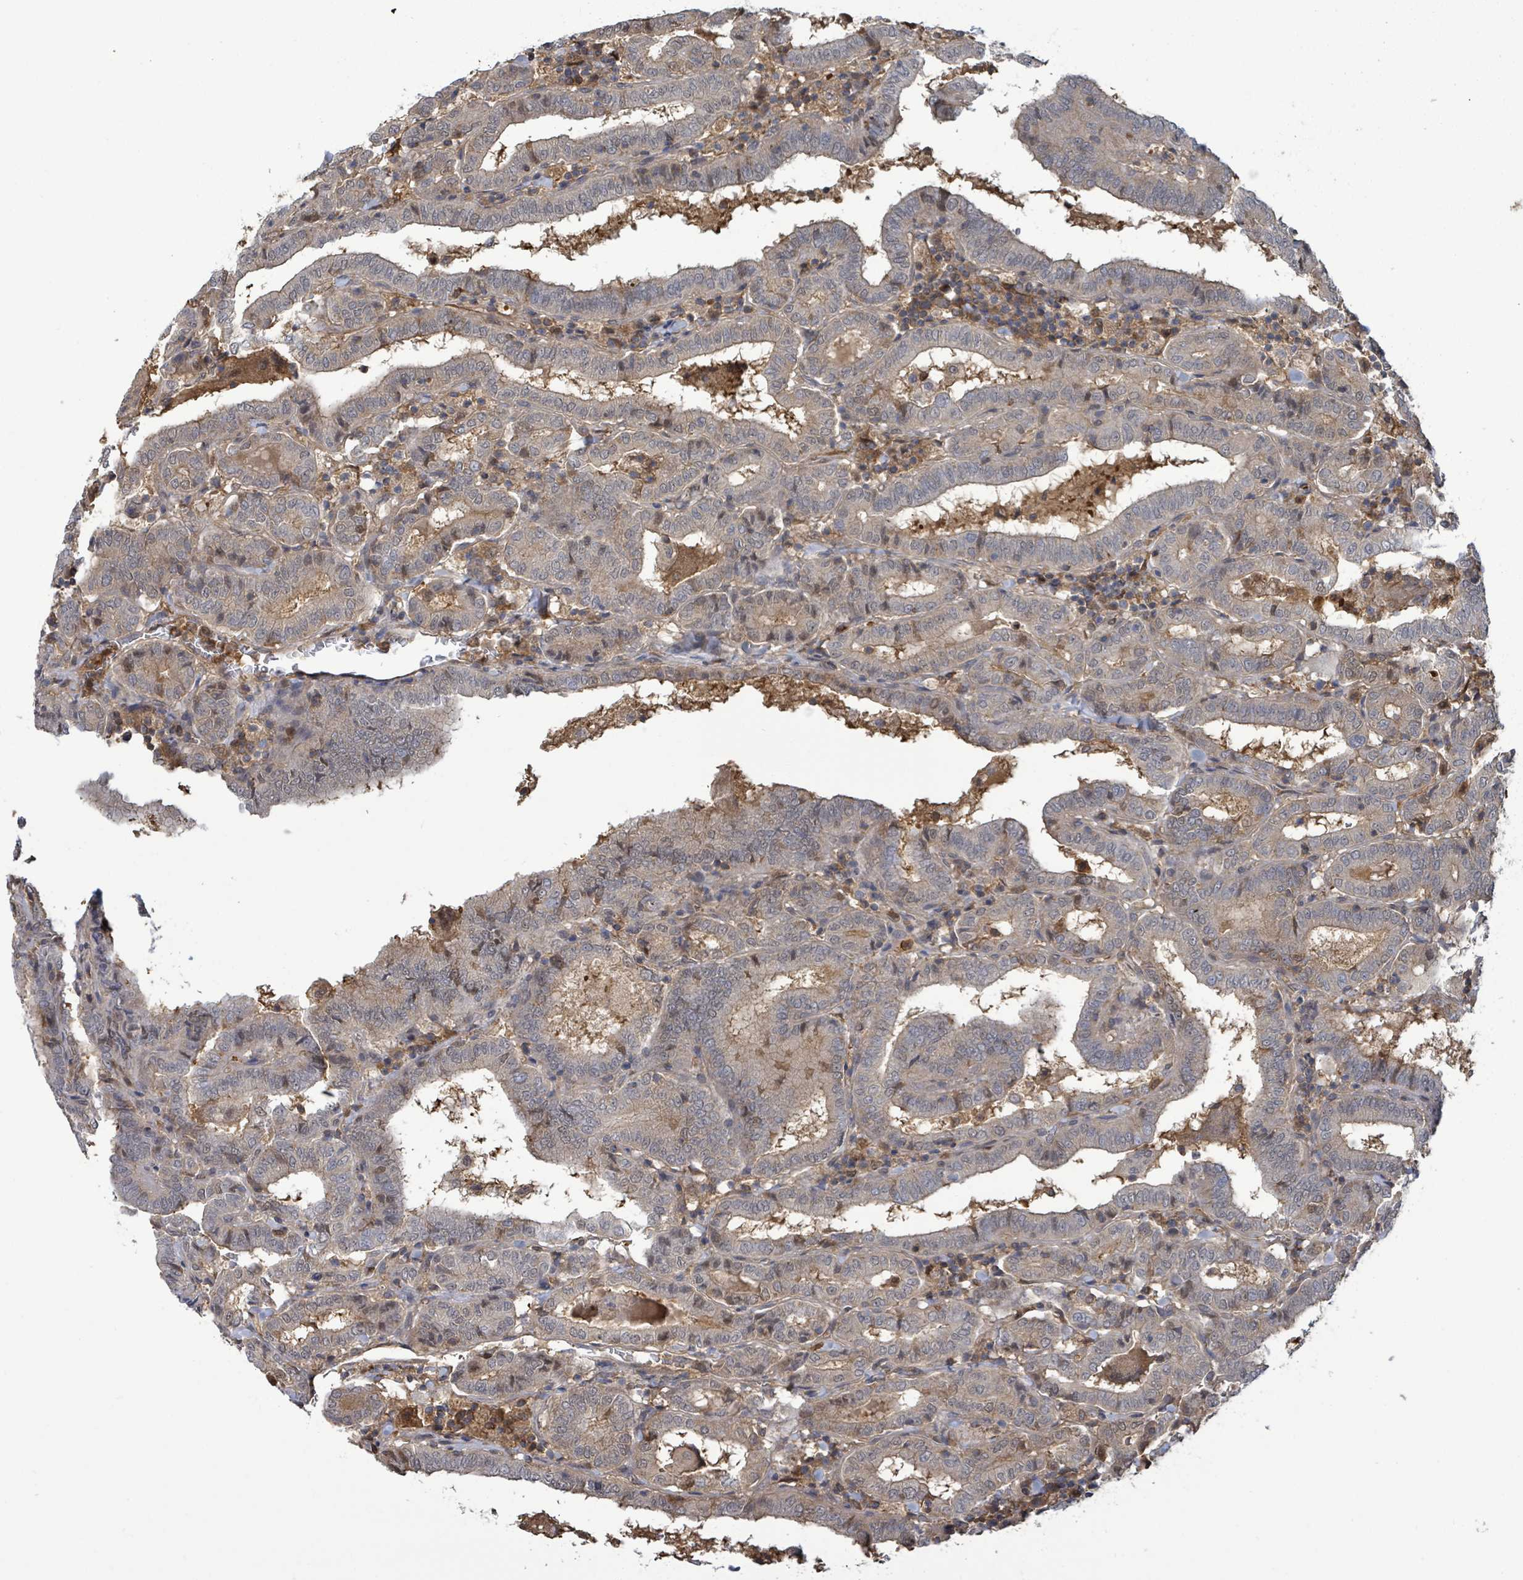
{"staining": {"intensity": "negative", "quantity": "none", "location": "none"}, "tissue": "thyroid cancer", "cell_type": "Tumor cells", "image_type": "cancer", "snomed": [{"axis": "morphology", "description": "Papillary adenocarcinoma, NOS"}, {"axis": "topography", "description": "Thyroid gland"}], "caption": "Protein analysis of thyroid papillary adenocarcinoma exhibits no significant positivity in tumor cells.", "gene": "PGAM1", "patient": {"sex": "female", "age": 72}}